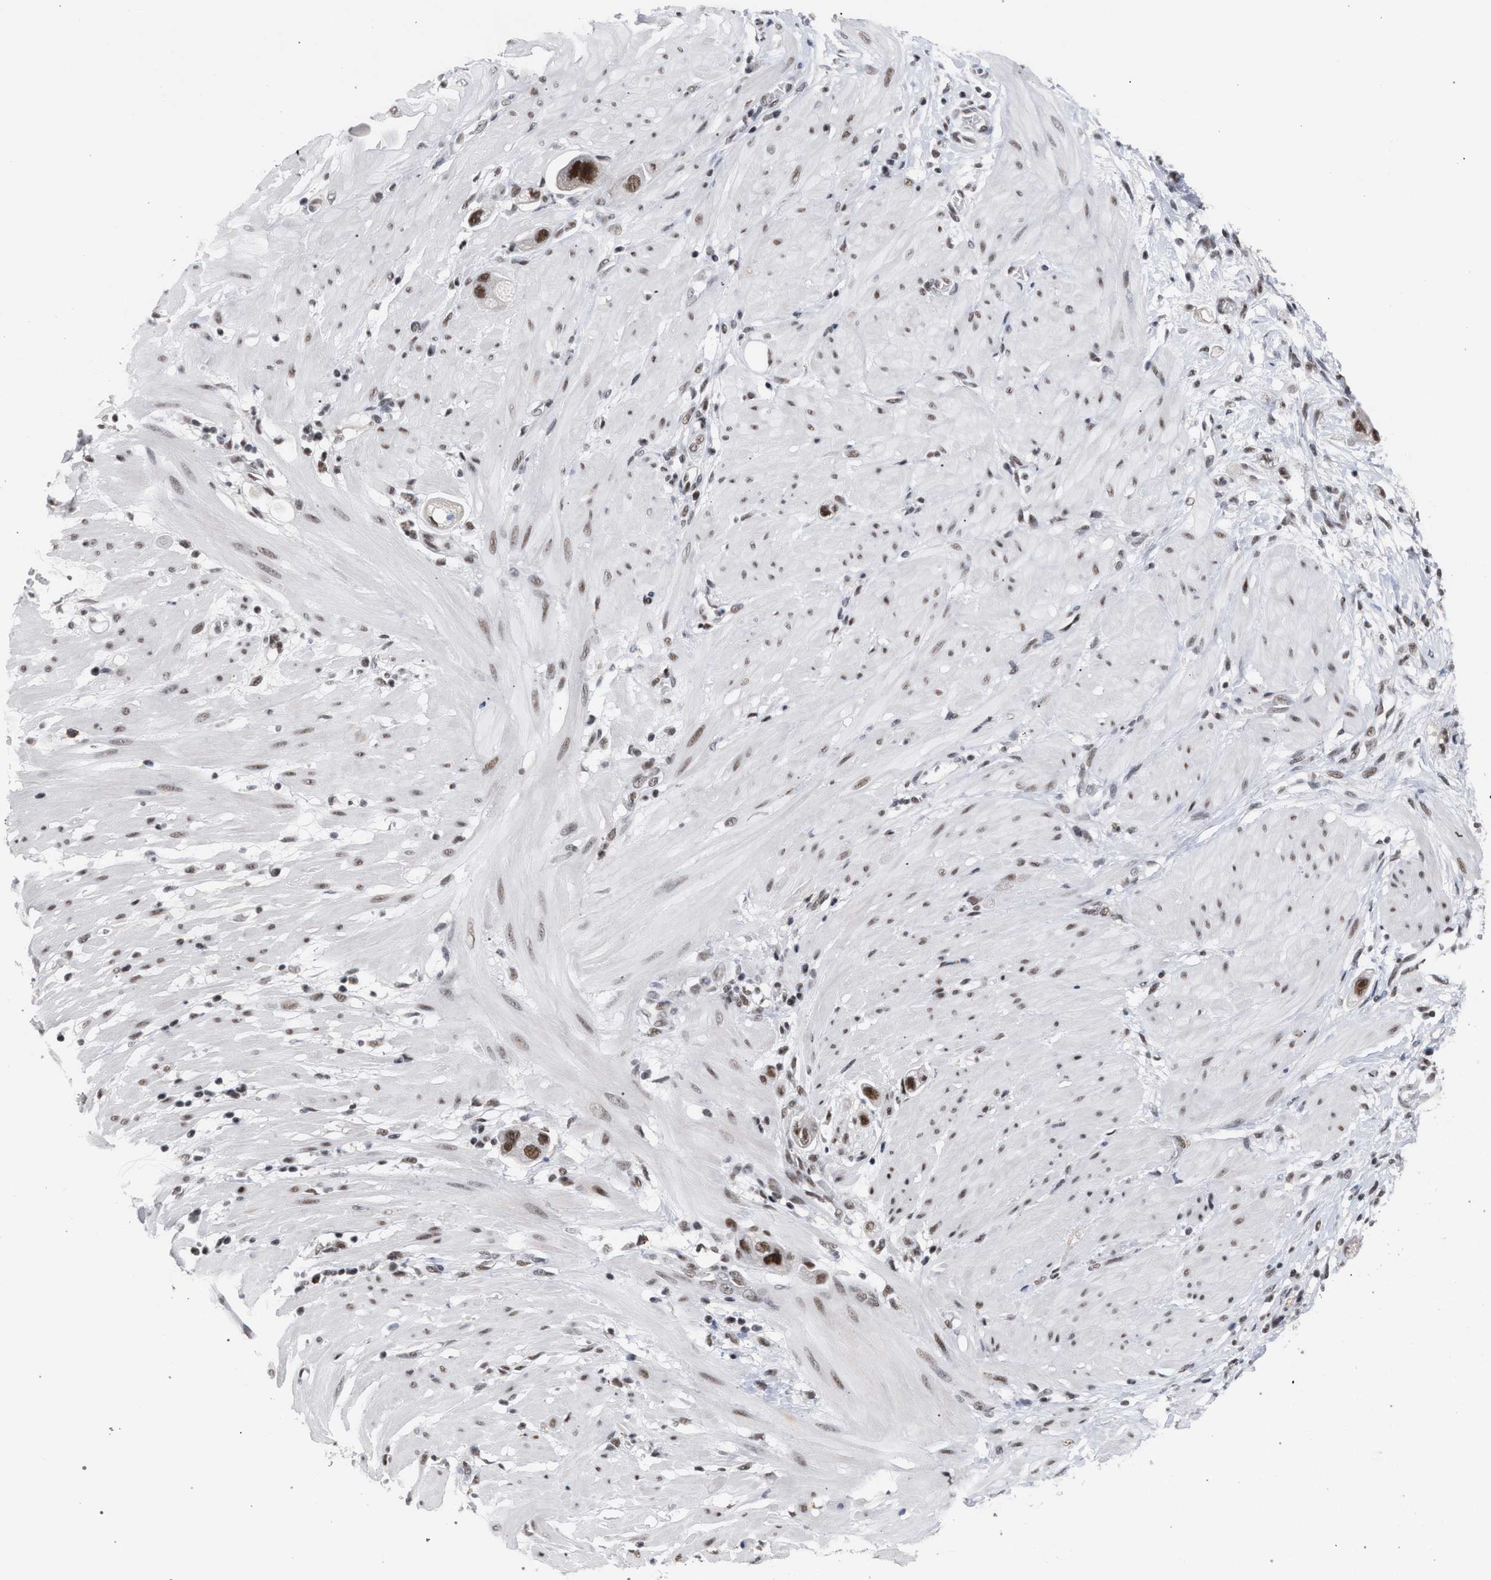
{"staining": {"intensity": "moderate", "quantity": ">75%", "location": "nuclear"}, "tissue": "stomach cancer", "cell_type": "Tumor cells", "image_type": "cancer", "snomed": [{"axis": "morphology", "description": "Adenocarcinoma, NOS"}, {"axis": "topography", "description": "Stomach"}, {"axis": "topography", "description": "Stomach, lower"}], "caption": "A histopathology image of human stomach cancer (adenocarcinoma) stained for a protein reveals moderate nuclear brown staining in tumor cells.", "gene": "SCAF4", "patient": {"sex": "female", "age": 48}}